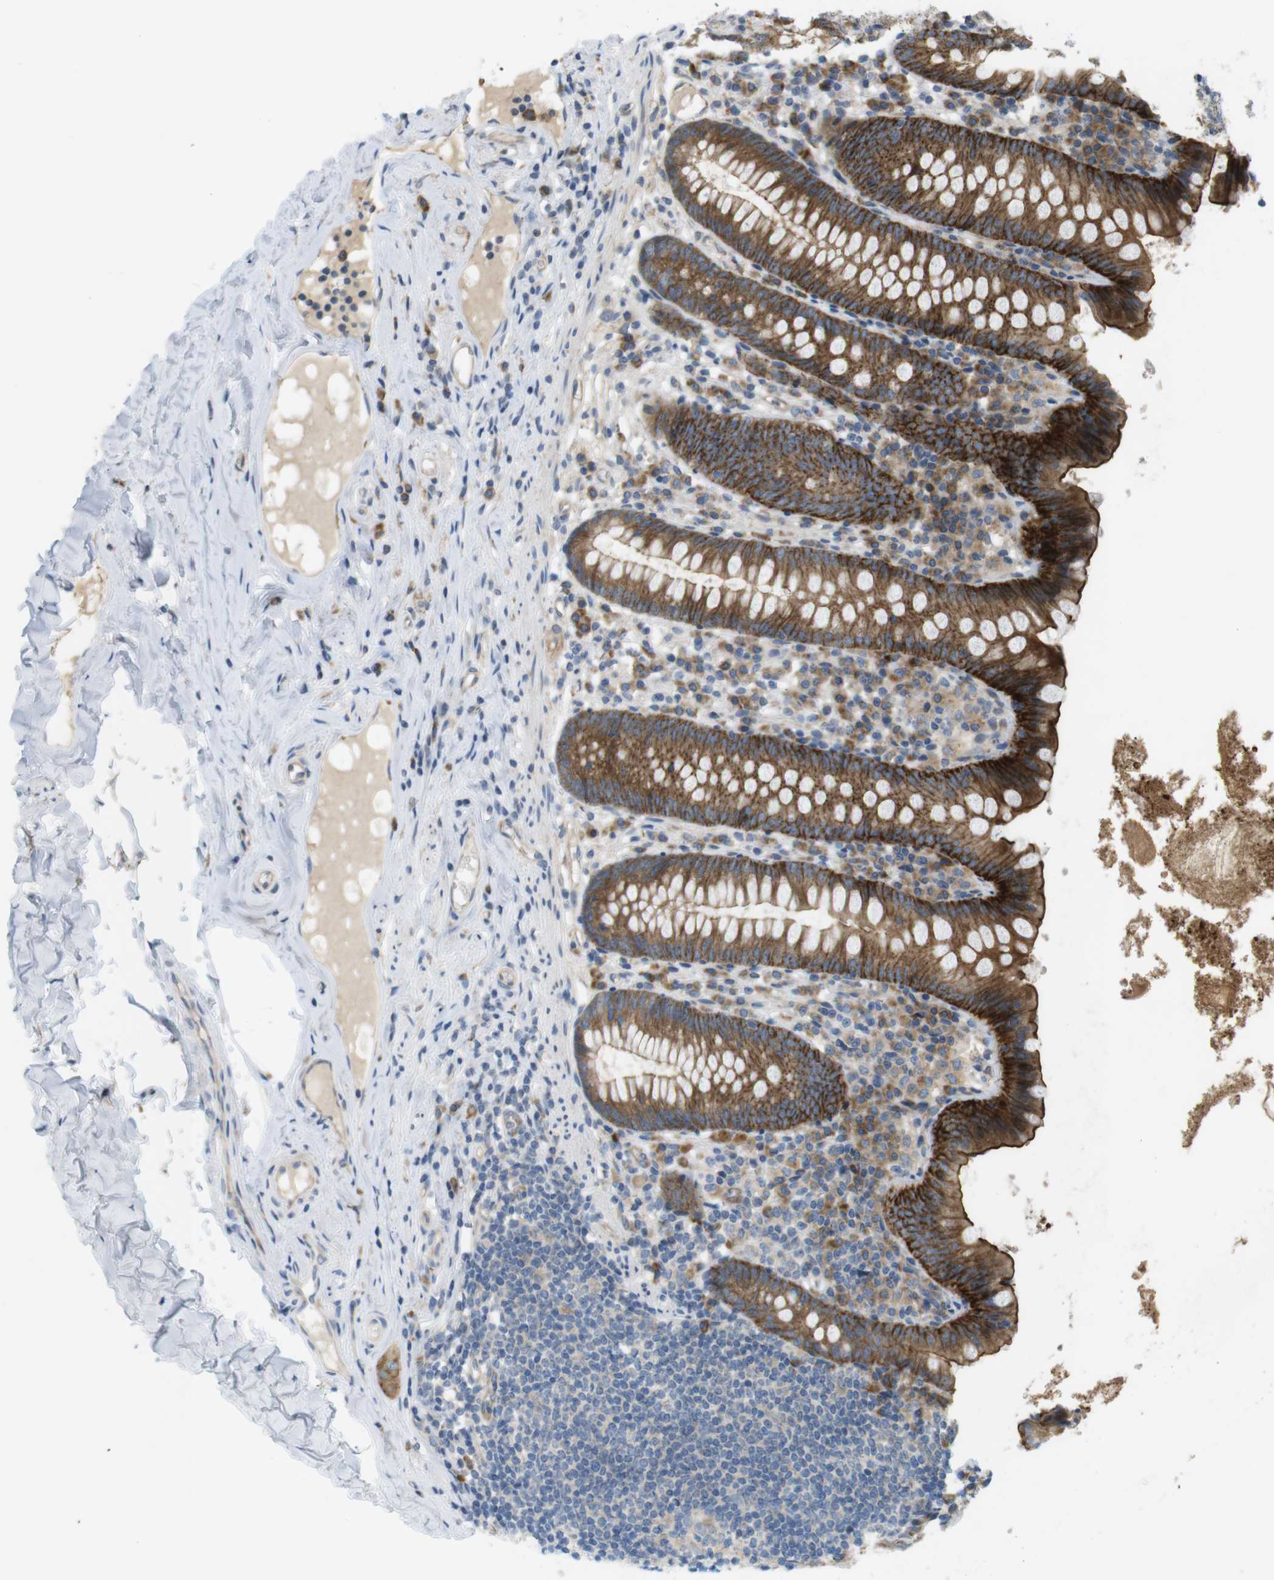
{"staining": {"intensity": "moderate", "quantity": ">75%", "location": "cytoplasmic/membranous"}, "tissue": "appendix", "cell_type": "Glandular cells", "image_type": "normal", "snomed": [{"axis": "morphology", "description": "Normal tissue, NOS"}, {"axis": "topography", "description": "Appendix"}], "caption": "Immunohistochemistry histopathology image of unremarkable appendix: human appendix stained using IHC exhibits medium levels of moderate protein expression localized specifically in the cytoplasmic/membranous of glandular cells, appearing as a cytoplasmic/membranous brown color.", "gene": "GJC3", "patient": {"sex": "male", "age": 52}}